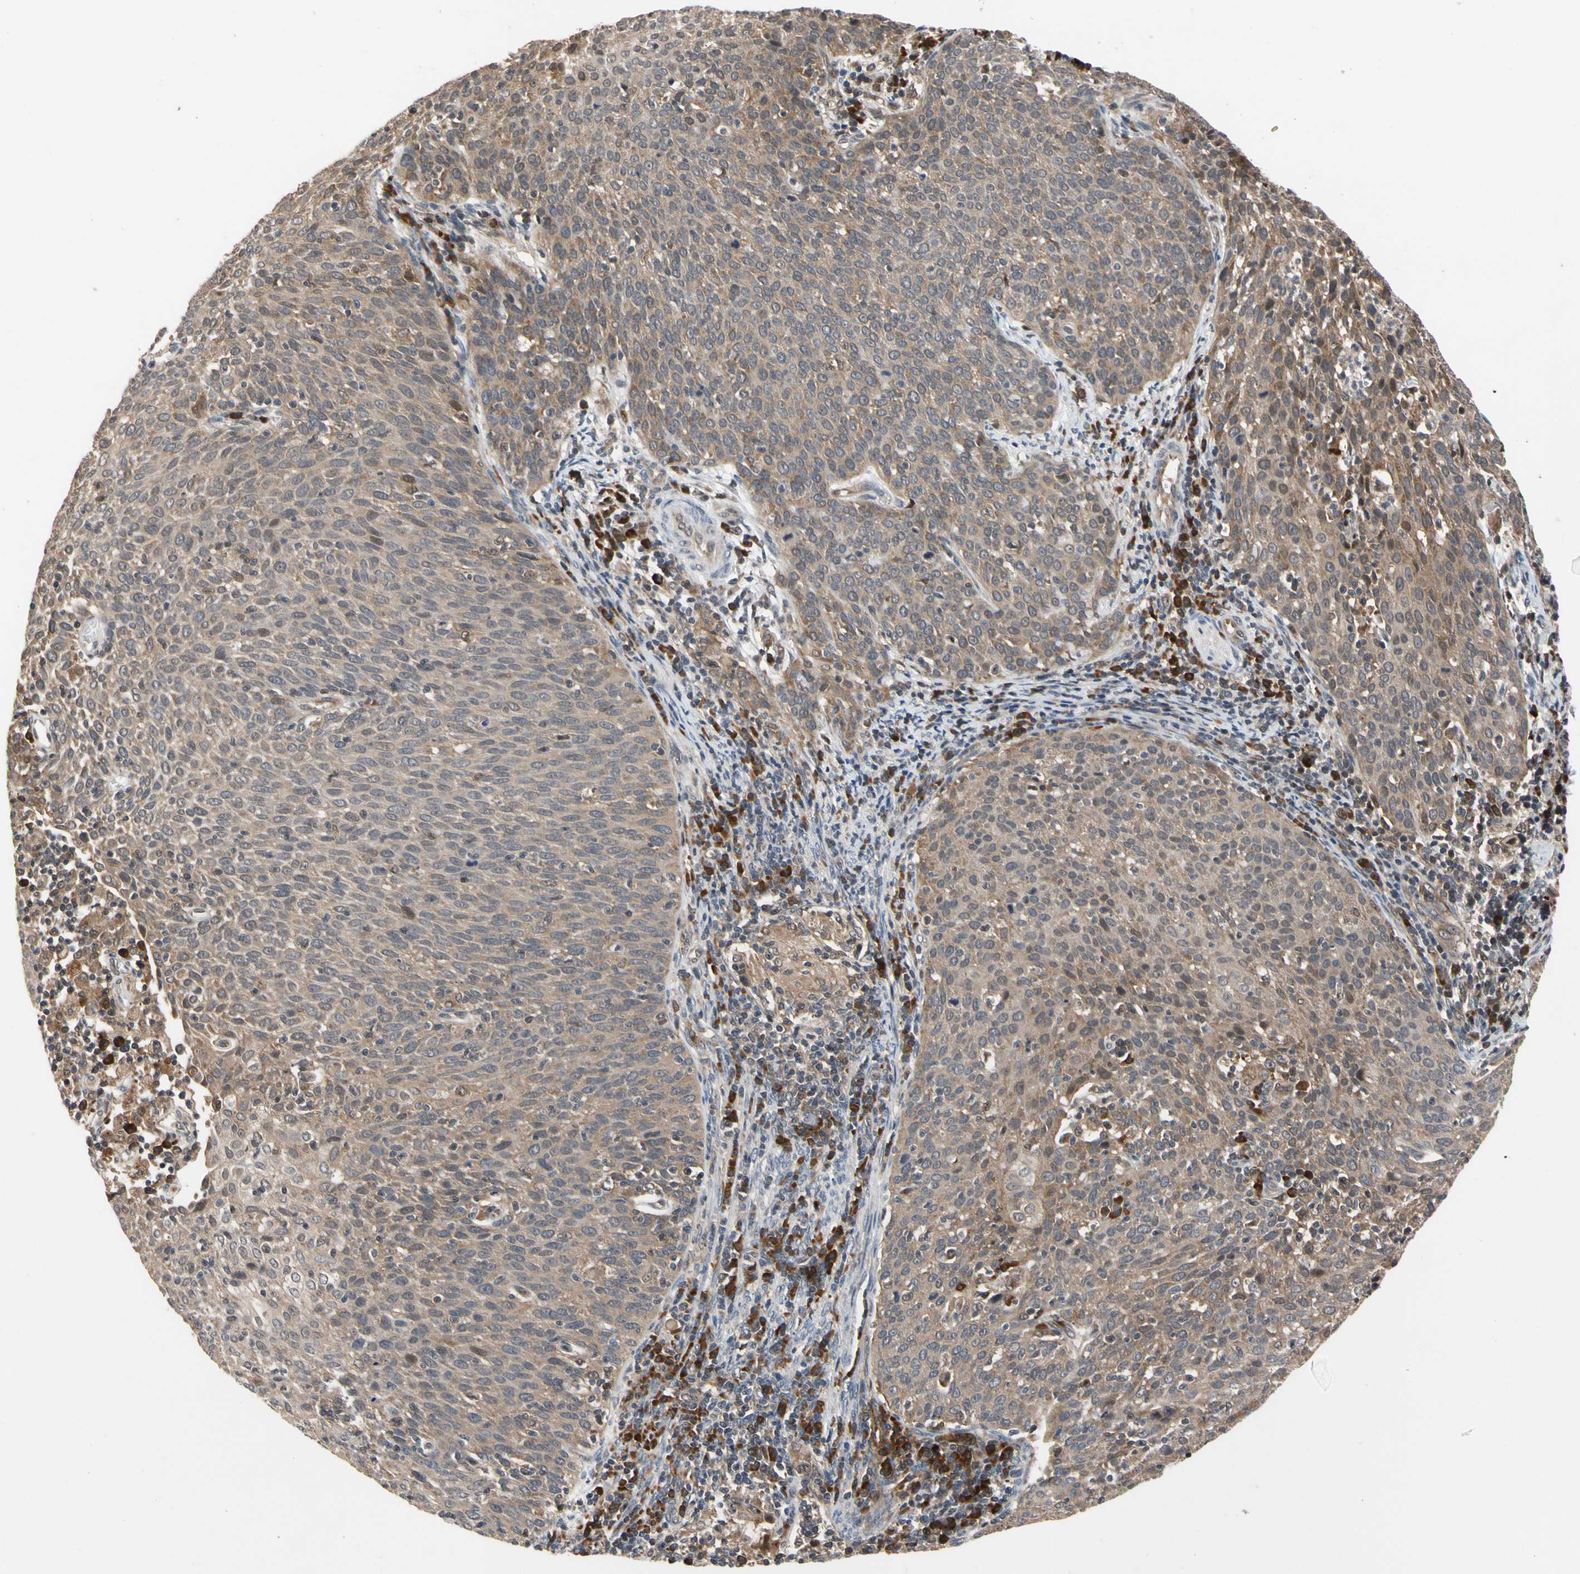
{"staining": {"intensity": "moderate", "quantity": ">75%", "location": "cytoplasmic/membranous"}, "tissue": "cervical cancer", "cell_type": "Tumor cells", "image_type": "cancer", "snomed": [{"axis": "morphology", "description": "Squamous cell carcinoma, NOS"}, {"axis": "topography", "description": "Cervix"}], "caption": "Immunohistochemical staining of cervical cancer (squamous cell carcinoma) exhibits moderate cytoplasmic/membranous protein positivity in approximately >75% of tumor cells. Nuclei are stained in blue.", "gene": "CYTIP", "patient": {"sex": "female", "age": 38}}